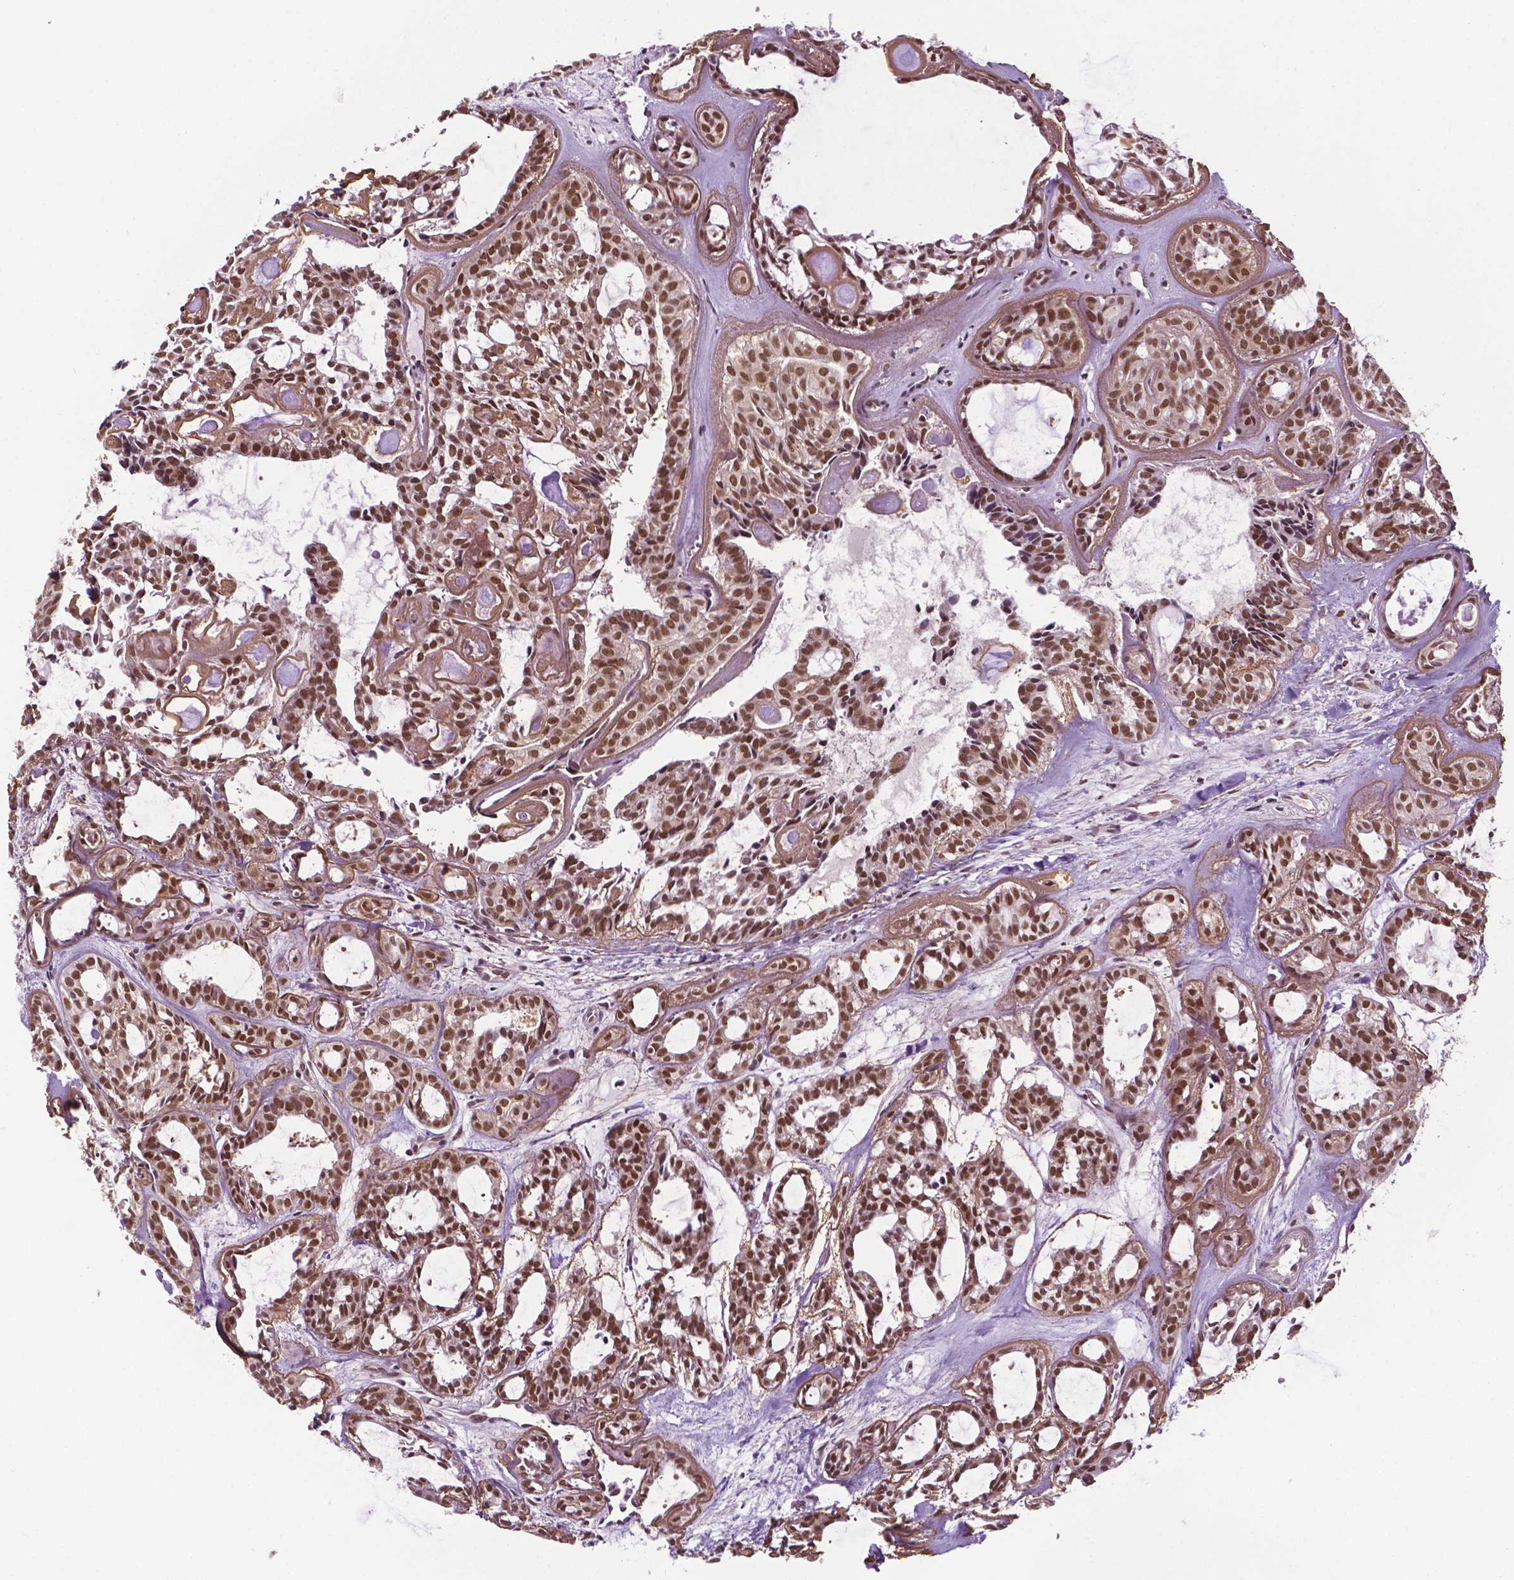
{"staining": {"intensity": "moderate", "quantity": ">75%", "location": "nuclear"}, "tissue": "head and neck cancer", "cell_type": "Tumor cells", "image_type": "cancer", "snomed": [{"axis": "morphology", "description": "Adenocarcinoma, NOS"}, {"axis": "topography", "description": "Head-Neck"}], "caption": "Protein expression analysis of human head and neck adenocarcinoma reveals moderate nuclear expression in approximately >75% of tumor cells.", "gene": "UBQLN4", "patient": {"sex": "female", "age": 62}}